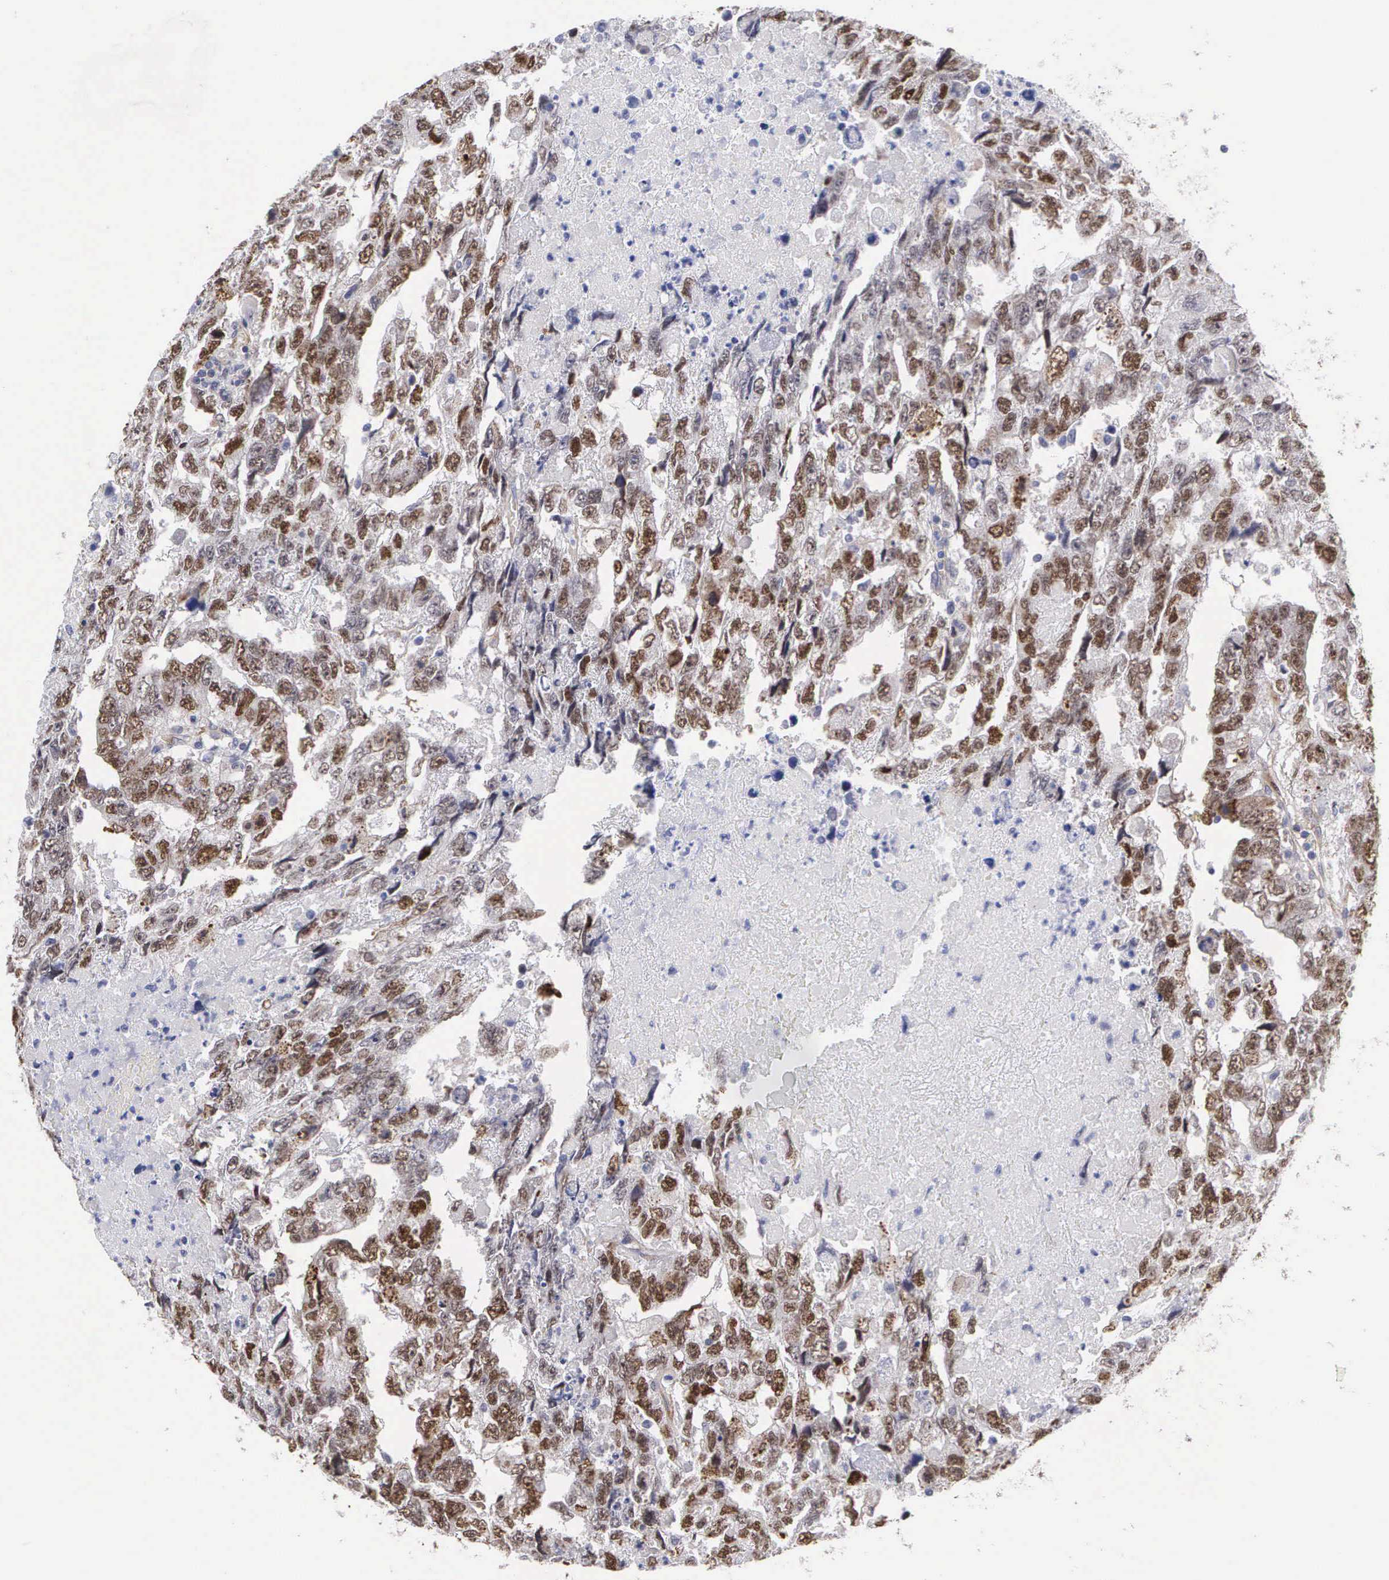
{"staining": {"intensity": "moderate", "quantity": "25%-75%", "location": "nuclear"}, "tissue": "testis cancer", "cell_type": "Tumor cells", "image_type": "cancer", "snomed": [{"axis": "morphology", "description": "Carcinoma, Embryonal, NOS"}, {"axis": "topography", "description": "Testis"}], "caption": "Embryonal carcinoma (testis) was stained to show a protein in brown. There is medium levels of moderate nuclear expression in approximately 25%-75% of tumor cells.", "gene": "MAST4", "patient": {"sex": "male", "age": 36}}